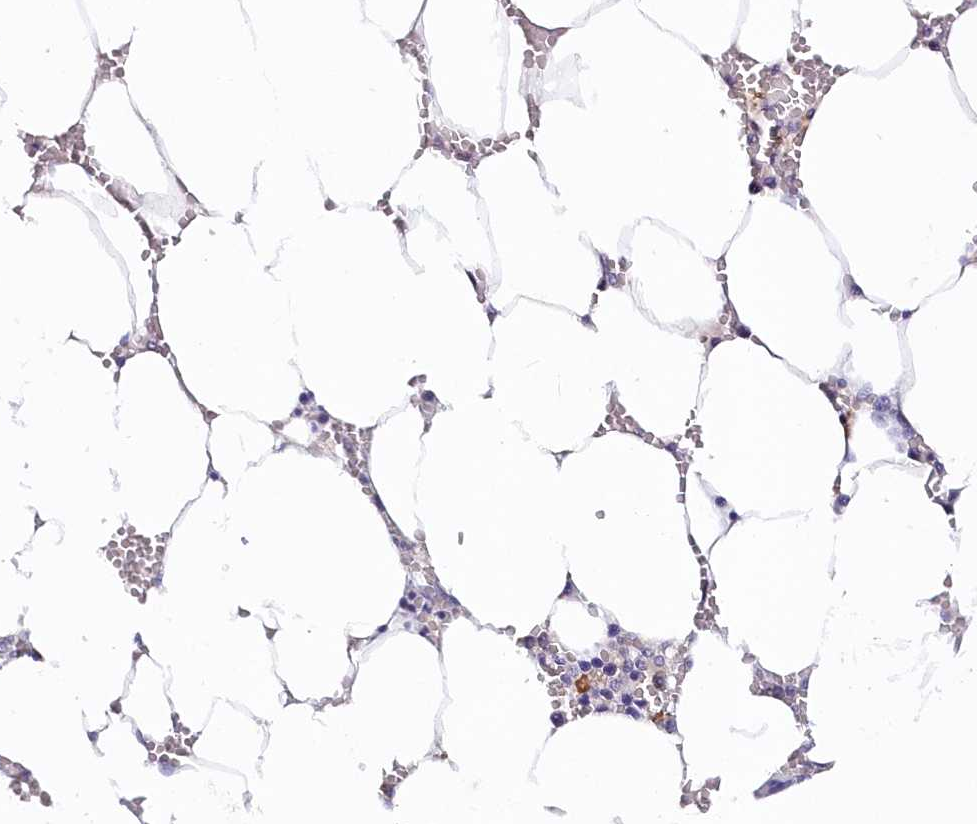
{"staining": {"intensity": "negative", "quantity": "none", "location": "none"}, "tissue": "bone marrow", "cell_type": "Hematopoietic cells", "image_type": "normal", "snomed": [{"axis": "morphology", "description": "Normal tissue, NOS"}, {"axis": "topography", "description": "Bone marrow"}], "caption": "DAB (3,3'-diaminobenzidine) immunohistochemical staining of normal human bone marrow exhibits no significant positivity in hematopoietic cells.", "gene": "SNED1", "patient": {"sex": "male", "age": 70}}